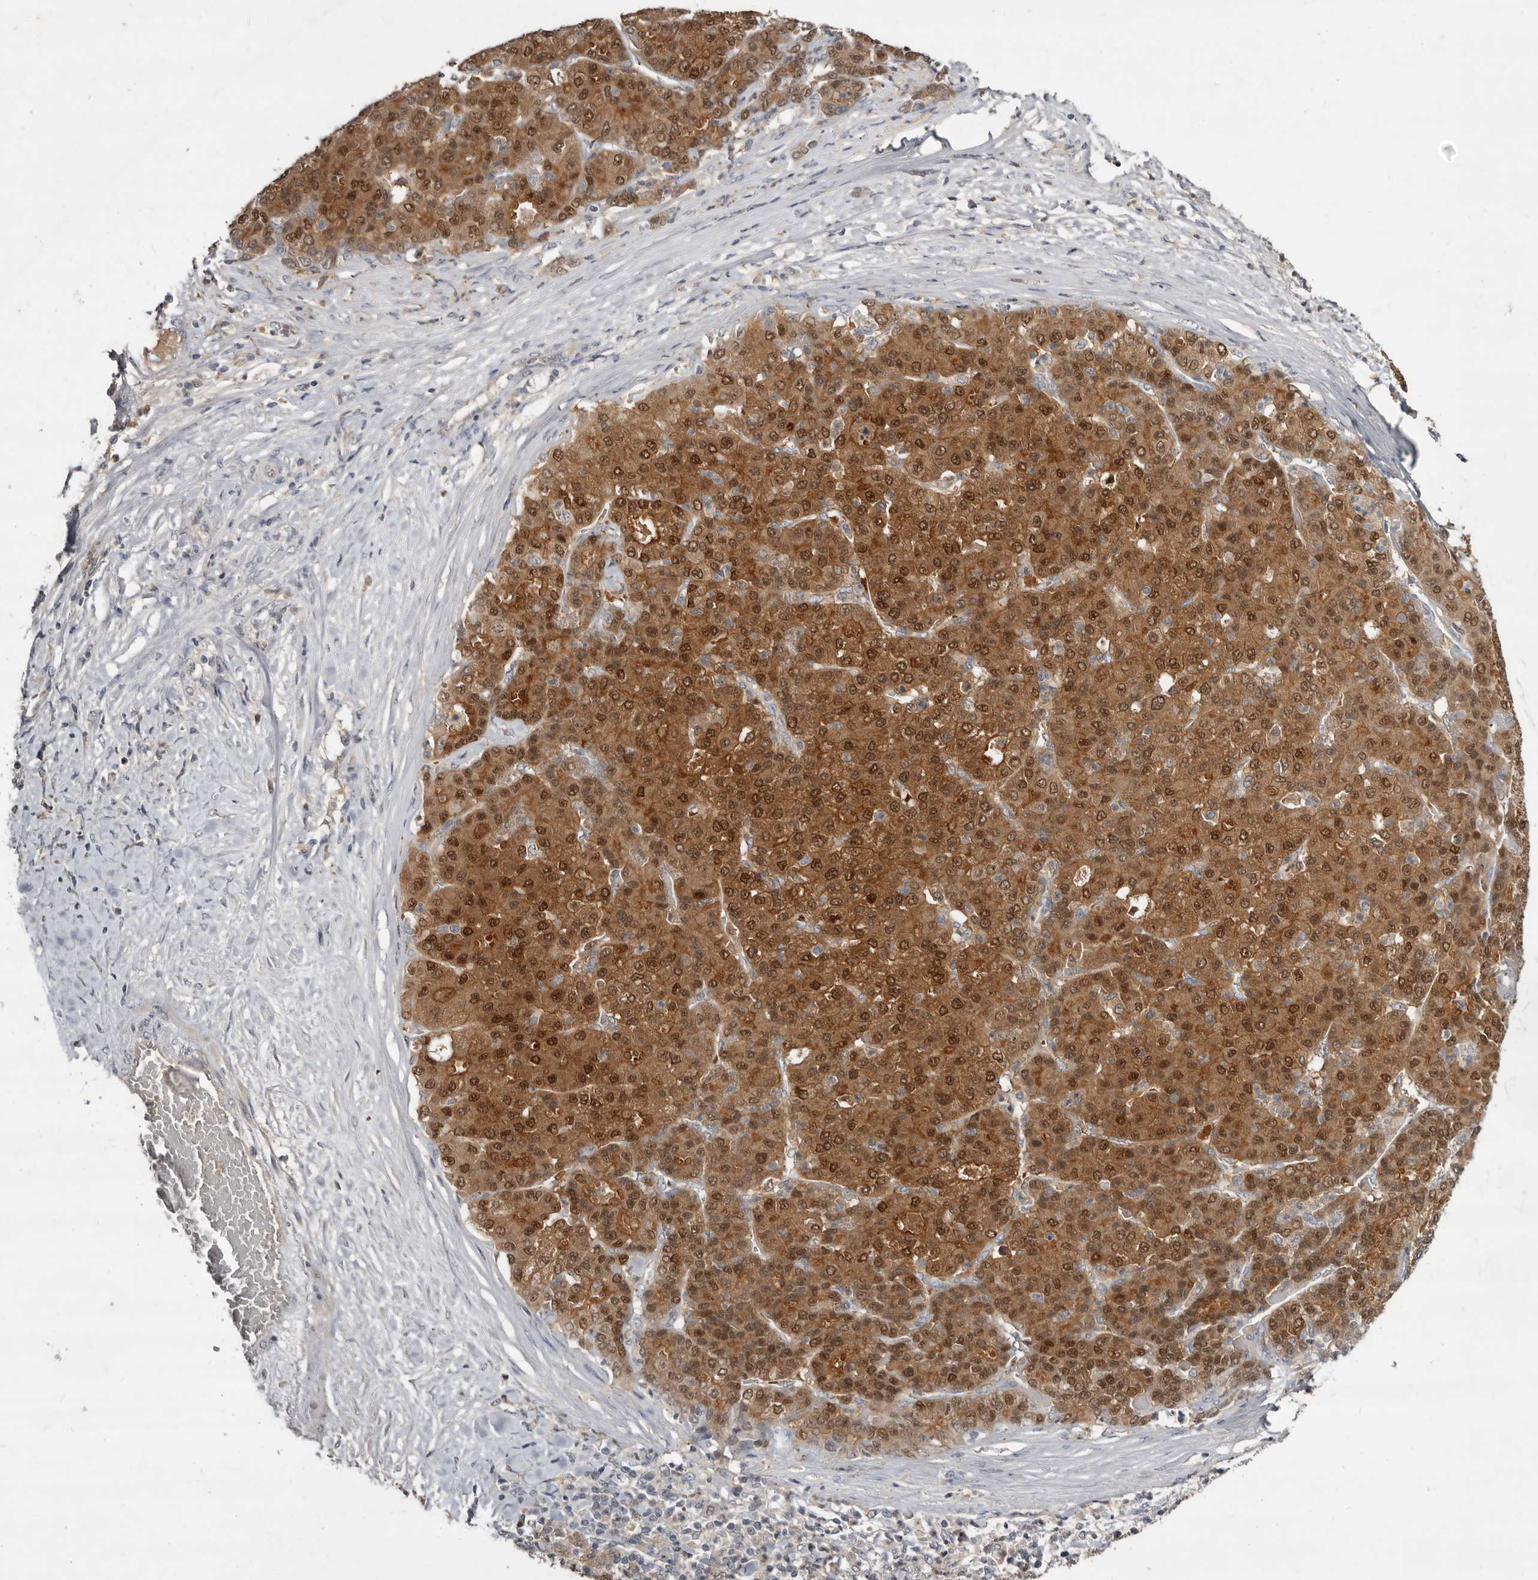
{"staining": {"intensity": "moderate", "quantity": ">75%", "location": "cytoplasmic/membranous,nuclear"}, "tissue": "liver cancer", "cell_type": "Tumor cells", "image_type": "cancer", "snomed": [{"axis": "morphology", "description": "Carcinoma, Hepatocellular, NOS"}, {"axis": "topography", "description": "Liver"}], "caption": "Hepatocellular carcinoma (liver) stained for a protein demonstrates moderate cytoplasmic/membranous and nuclear positivity in tumor cells. The staining was performed using DAB, with brown indicating positive protein expression. Nuclei are stained blue with hematoxylin.", "gene": "RBKS", "patient": {"sex": "male", "age": 65}}